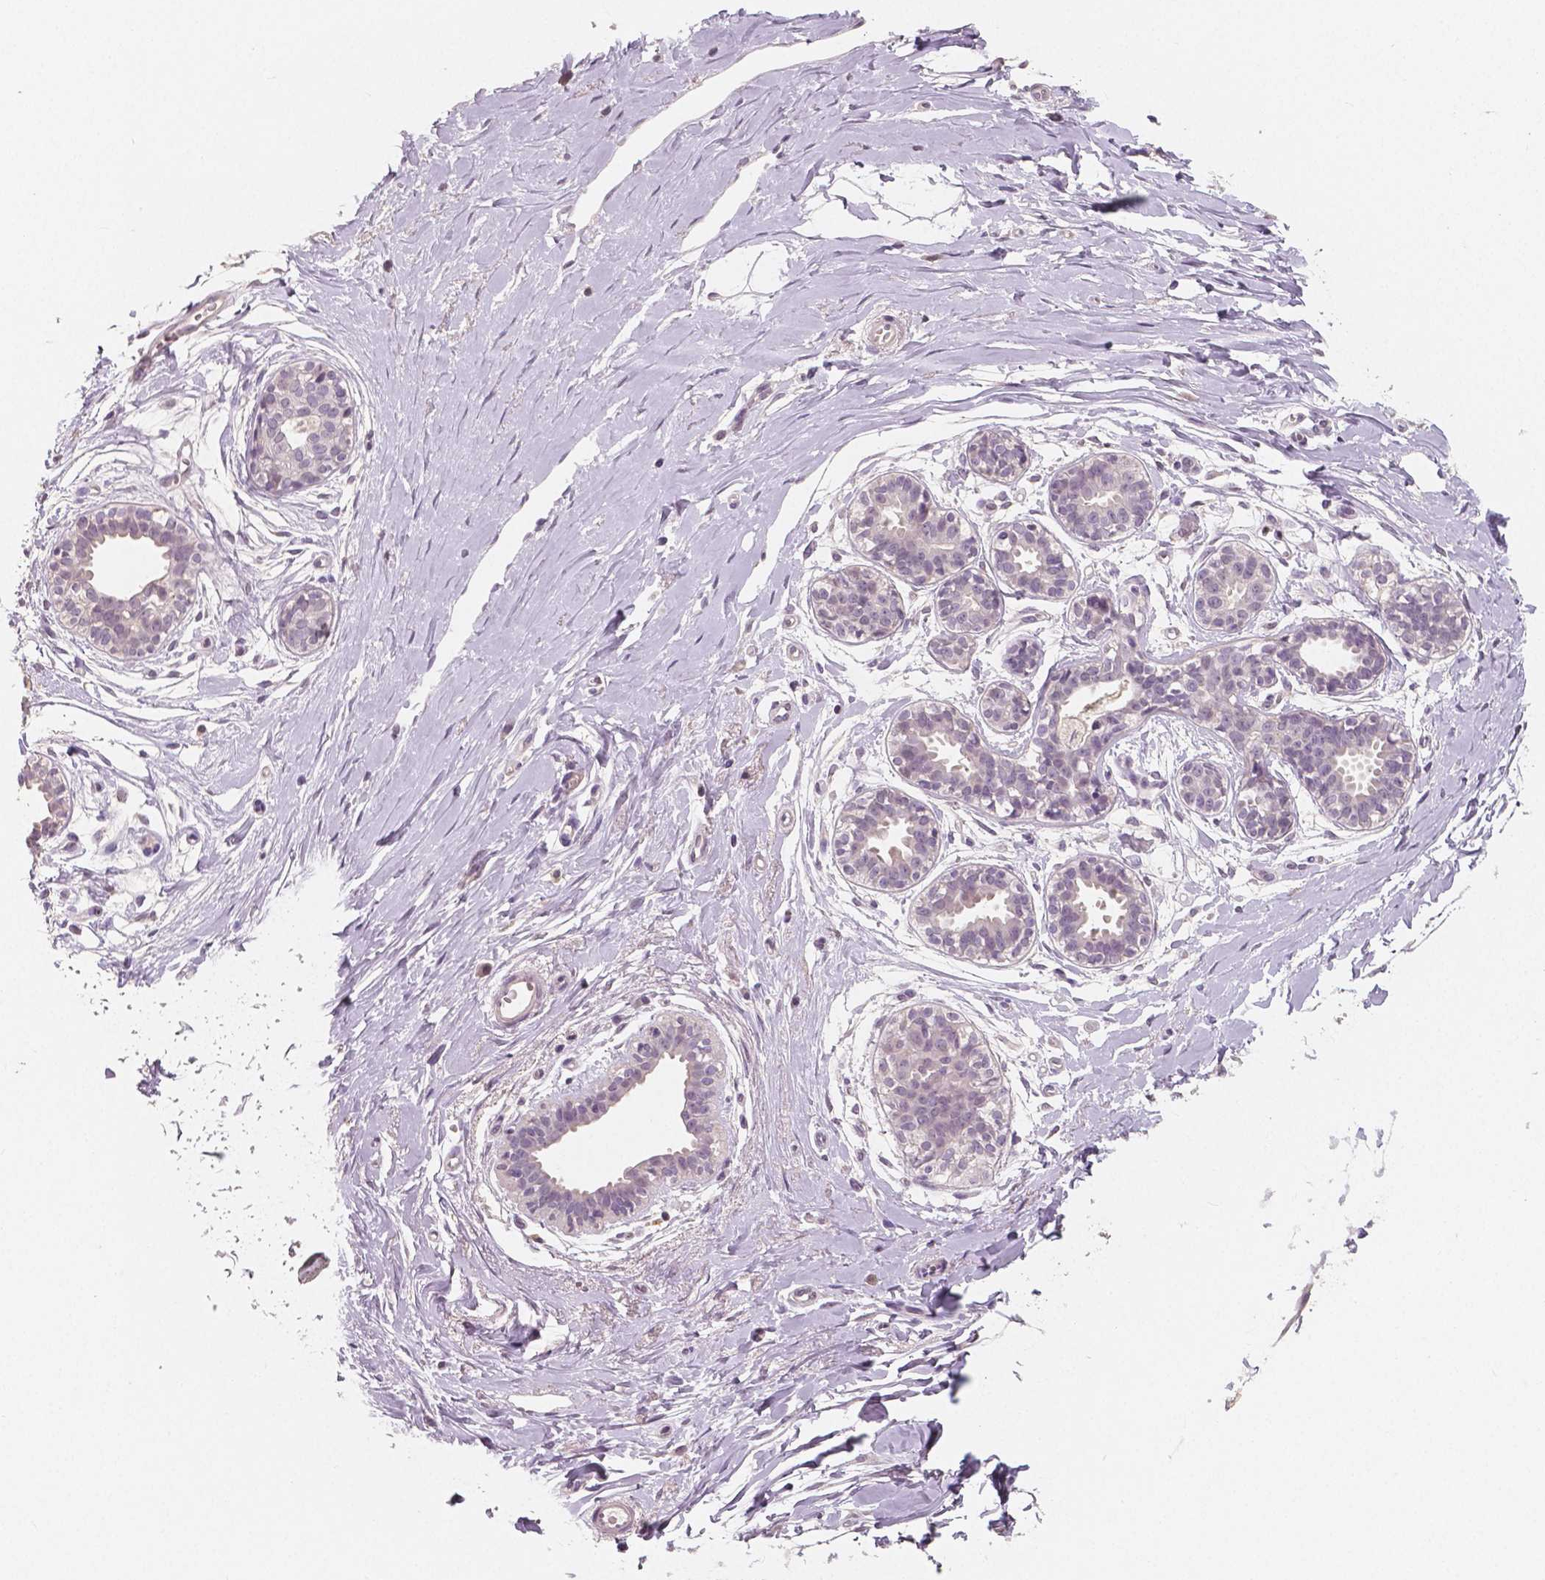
{"staining": {"intensity": "negative", "quantity": "none", "location": "none"}, "tissue": "breast", "cell_type": "Adipocytes", "image_type": "normal", "snomed": [{"axis": "morphology", "description": "Normal tissue, NOS"}, {"axis": "topography", "description": "Breast"}], "caption": "This is a image of immunohistochemistry staining of normal breast, which shows no expression in adipocytes.", "gene": "RNASE7", "patient": {"sex": "female", "age": 49}}